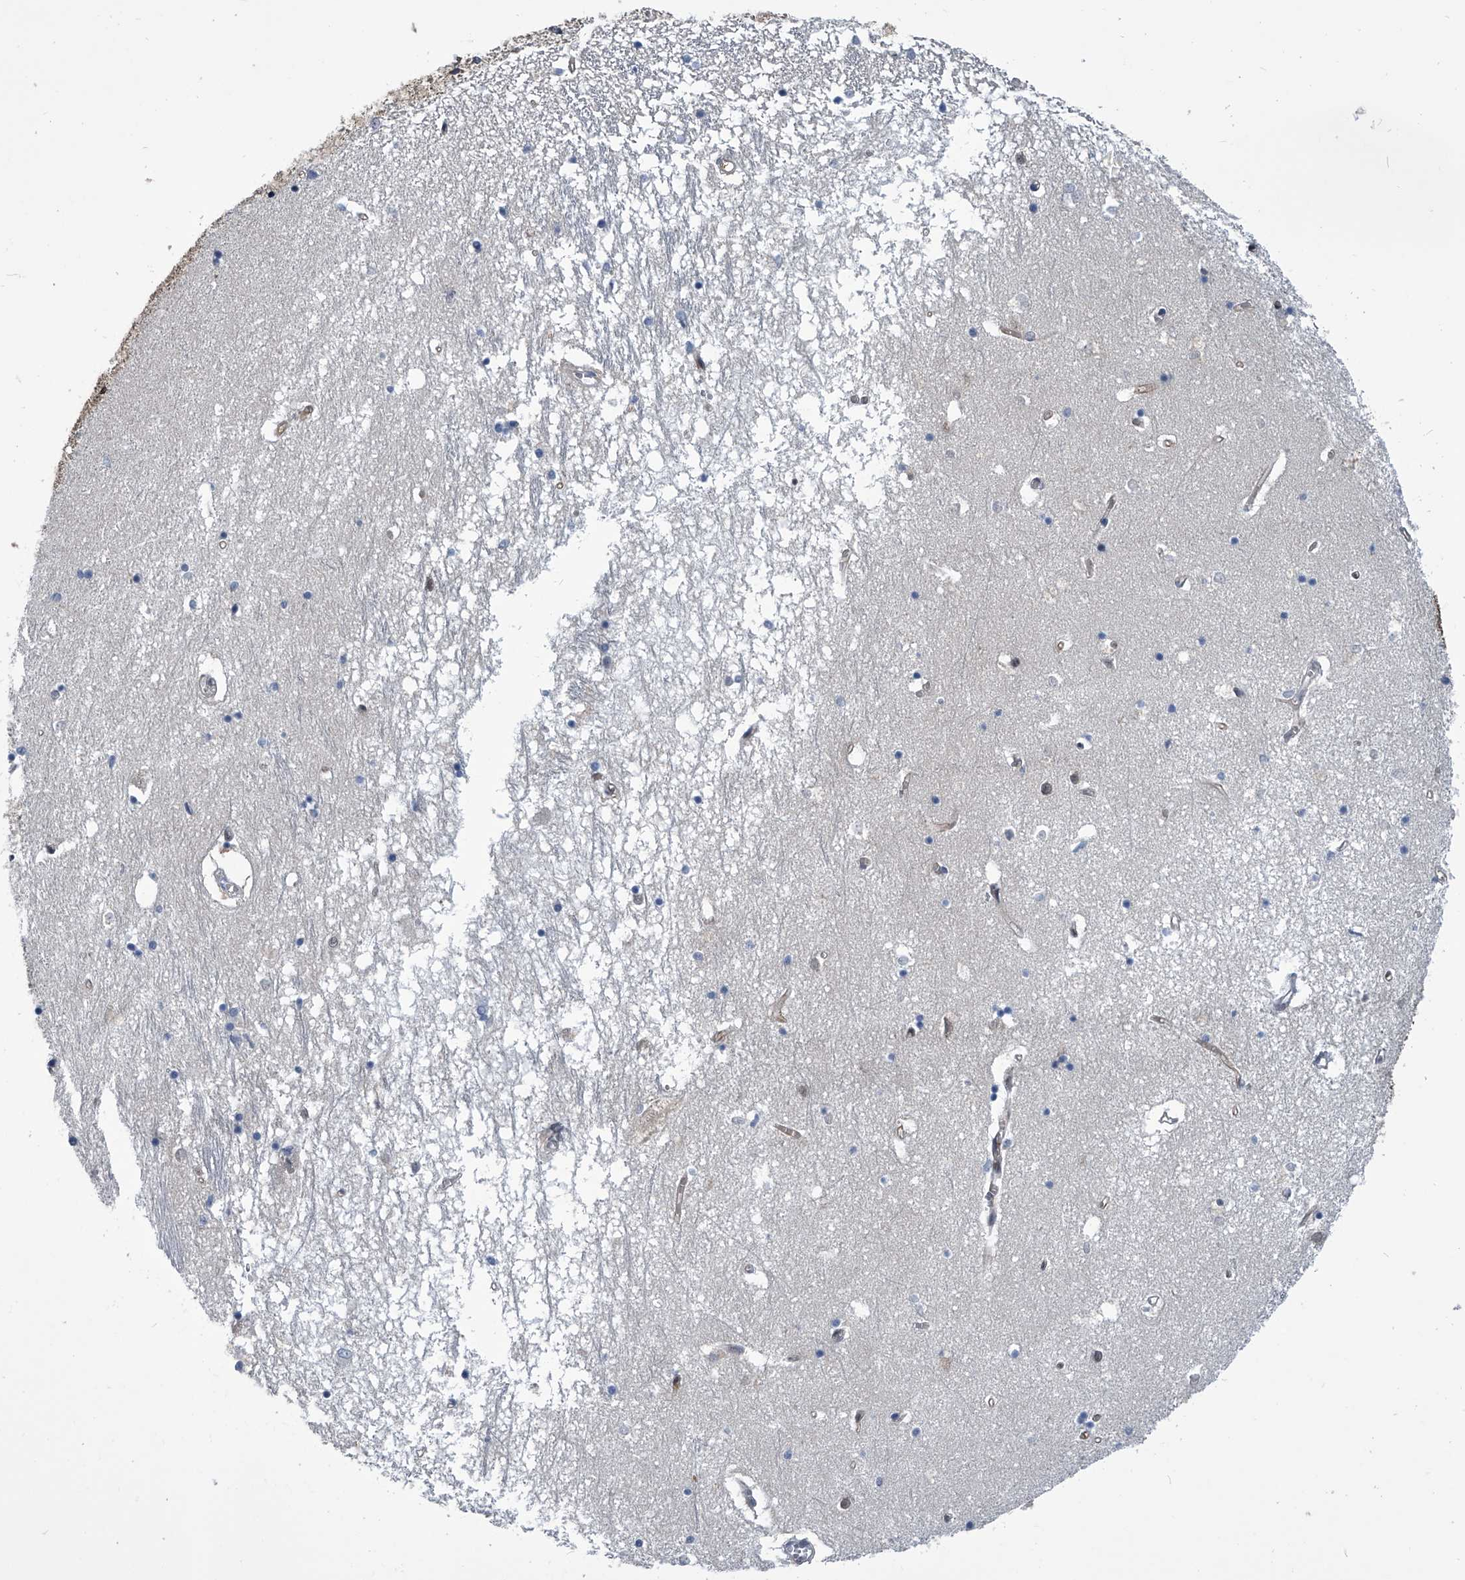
{"staining": {"intensity": "negative", "quantity": "none", "location": "none"}, "tissue": "hippocampus", "cell_type": "Glial cells", "image_type": "normal", "snomed": [{"axis": "morphology", "description": "Normal tissue, NOS"}, {"axis": "topography", "description": "Hippocampus"}], "caption": "Glial cells show no significant expression in benign hippocampus. The staining was performed using DAB to visualize the protein expression in brown, while the nuclei were stained in blue with hematoxylin (Magnification: 20x).", "gene": "PDXK", "patient": {"sex": "male", "age": 70}}